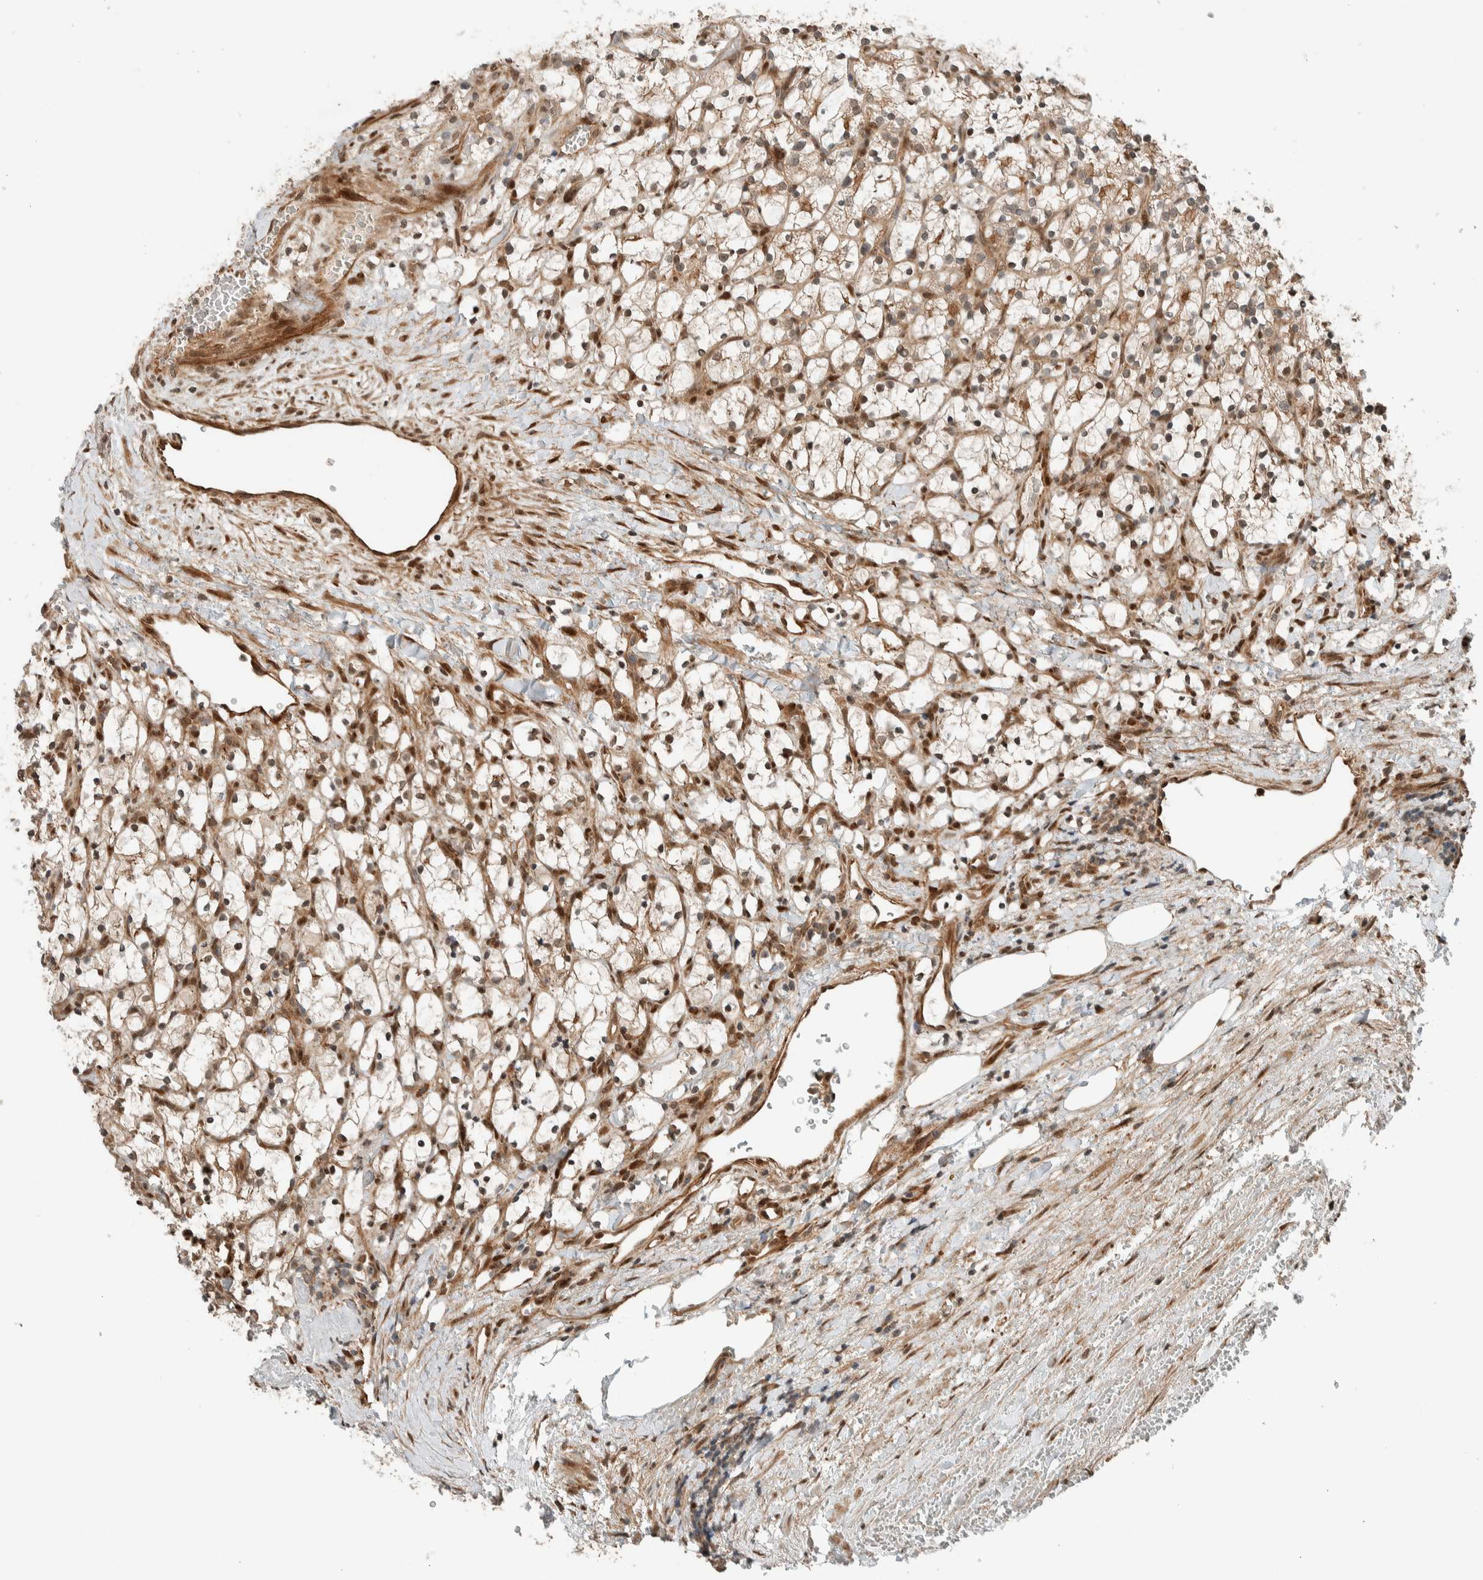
{"staining": {"intensity": "moderate", "quantity": ">75%", "location": "nuclear"}, "tissue": "renal cancer", "cell_type": "Tumor cells", "image_type": "cancer", "snomed": [{"axis": "morphology", "description": "Adenocarcinoma, NOS"}, {"axis": "topography", "description": "Kidney"}], "caption": "Immunohistochemistry (IHC) of renal cancer shows medium levels of moderate nuclear positivity in about >75% of tumor cells. The staining was performed using DAB, with brown indicating positive protein expression. Nuclei are stained blue with hematoxylin.", "gene": "STXBP4", "patient": {"sex": "female", "age": 69}}